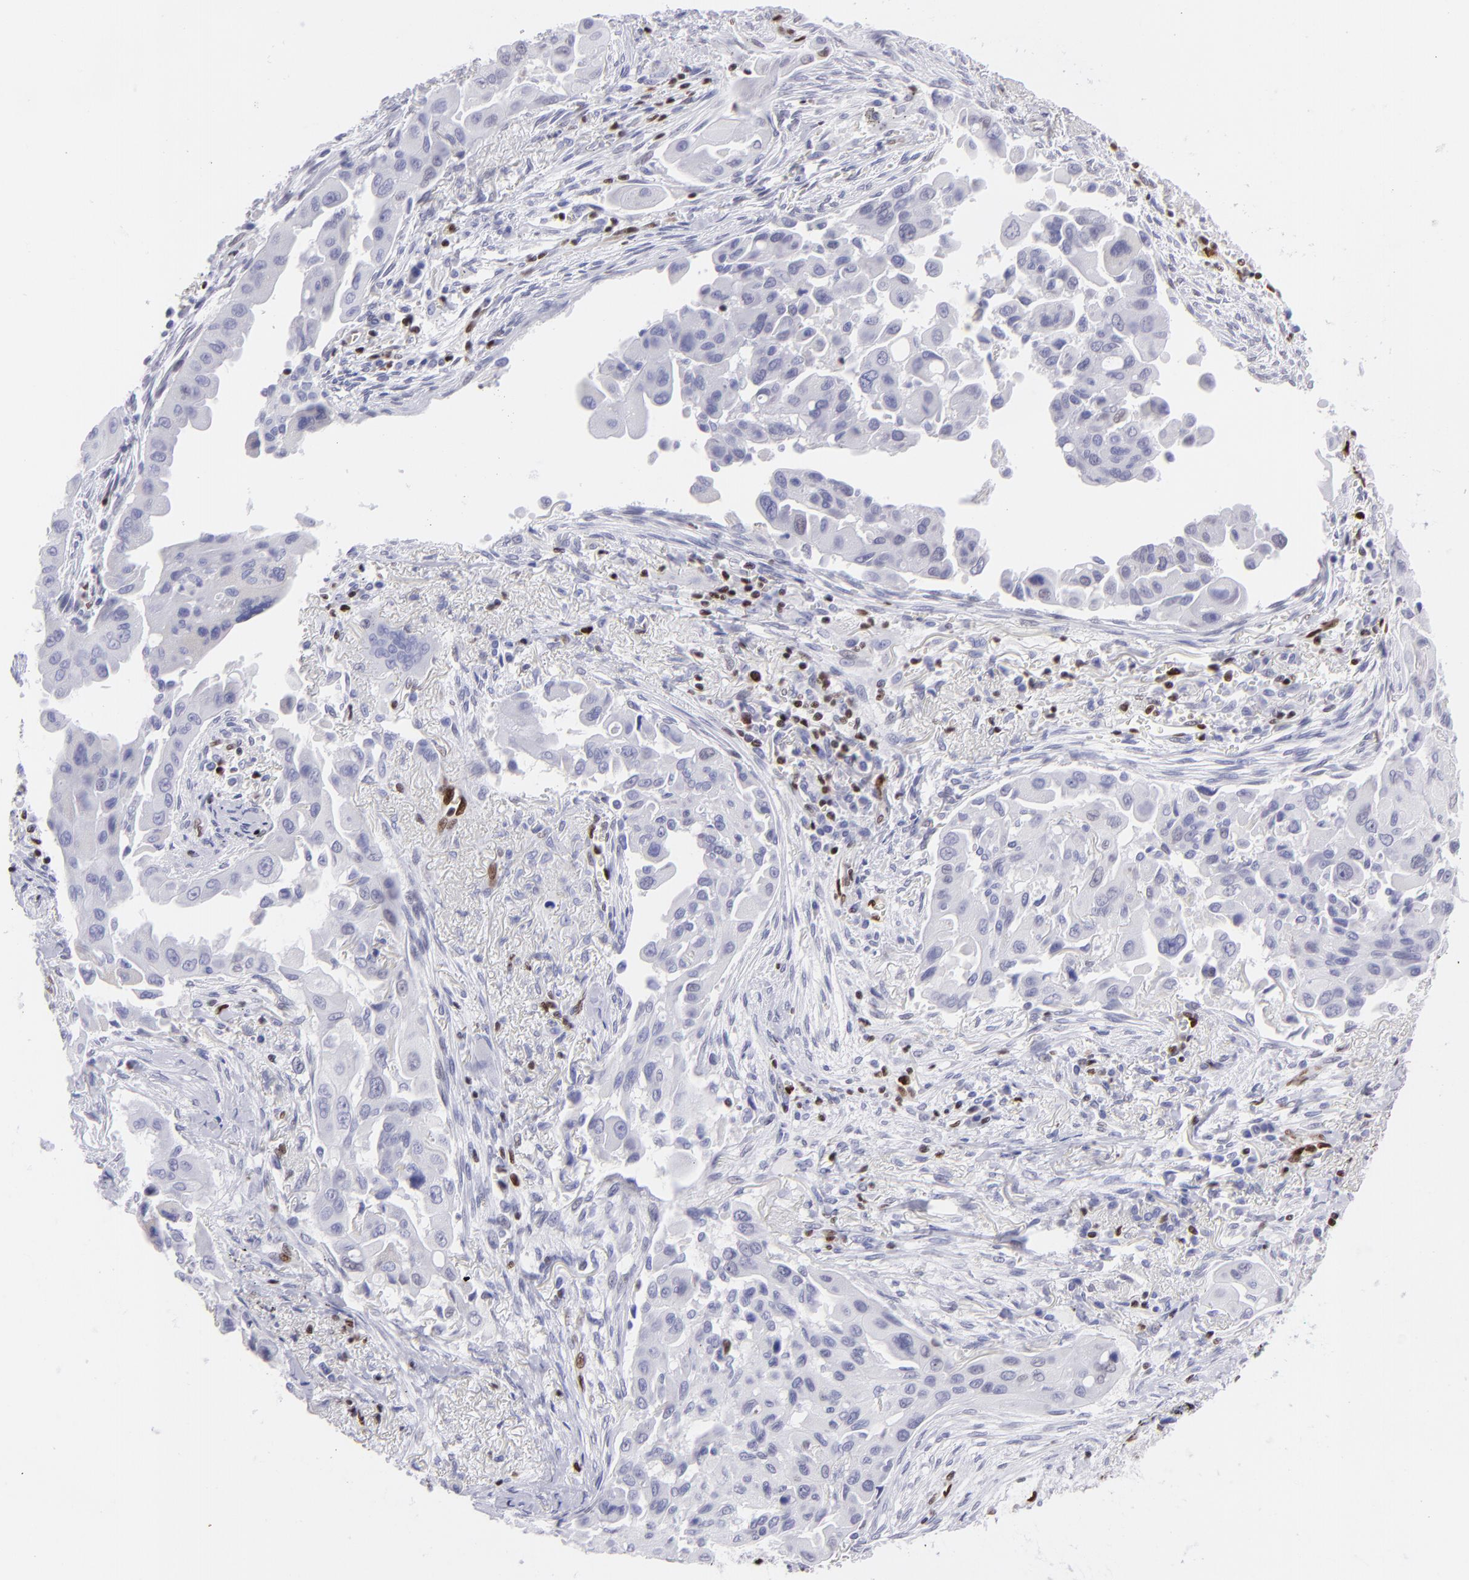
{"staining": {"intensity": "negative", "quantity": "none", "location": "none"}, "tissue": "lung cancer", "cell_type": "Tumor cells", "image_type": "cancer", "snomed": [{"axis": "morphology", "description": "Adenocarcinoma, NOS"}, {"axis": "topography", "description": "Lung"}], "caption": "Image shows no protein positivity in tumor cells of adenocarcinoma (lung) tissue.", "gene": "ETS1", "patient": {"sex": "male", "age": 68}}